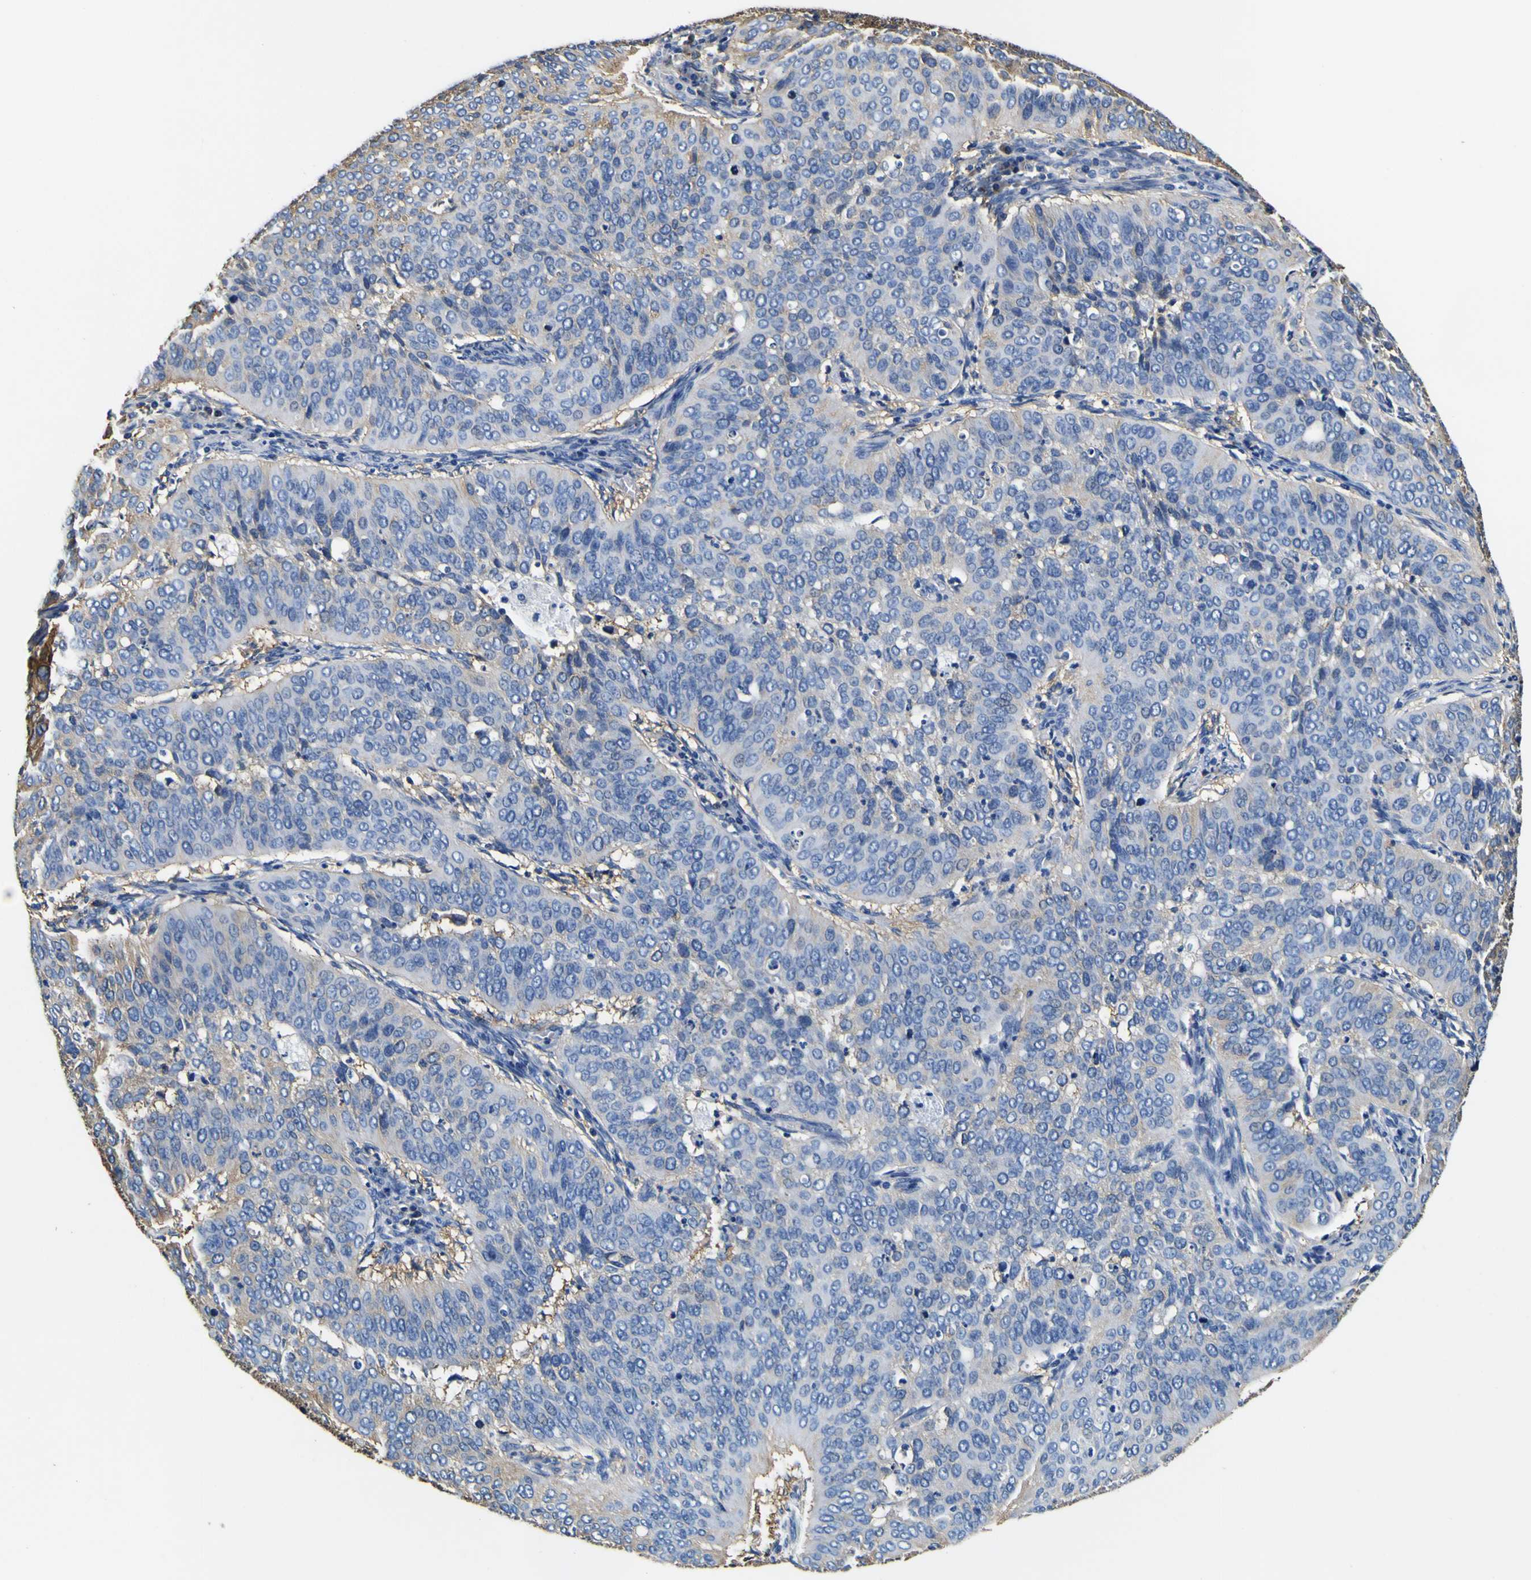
{"staining": {"intensity": "weak", "quantity": ">75%", "location": "cytoplasmic/membranous"}, "tissue": "cervical cancer", "cell_type": "Tumor cells", "image_type": "cancer", "snomed": [{"axis": "morphology", "description": "Normal tissue, NOS"}, {"axis": "morphology", "description": "Squamous cell carcinoma, NOS"}, {"axis": "topography", "description": "Cervix"}], "caption": "Cervical cancer (squamous cell carcinoma) stained with DAB (3,3'-diaminobenzidine) immunohistochemistry displays low levels of weak cytoplasmic/membranous expression in about >75% of tumor cells.", "gene": "TUBA1B", "patient": {"sex": "female", "age": 39}}